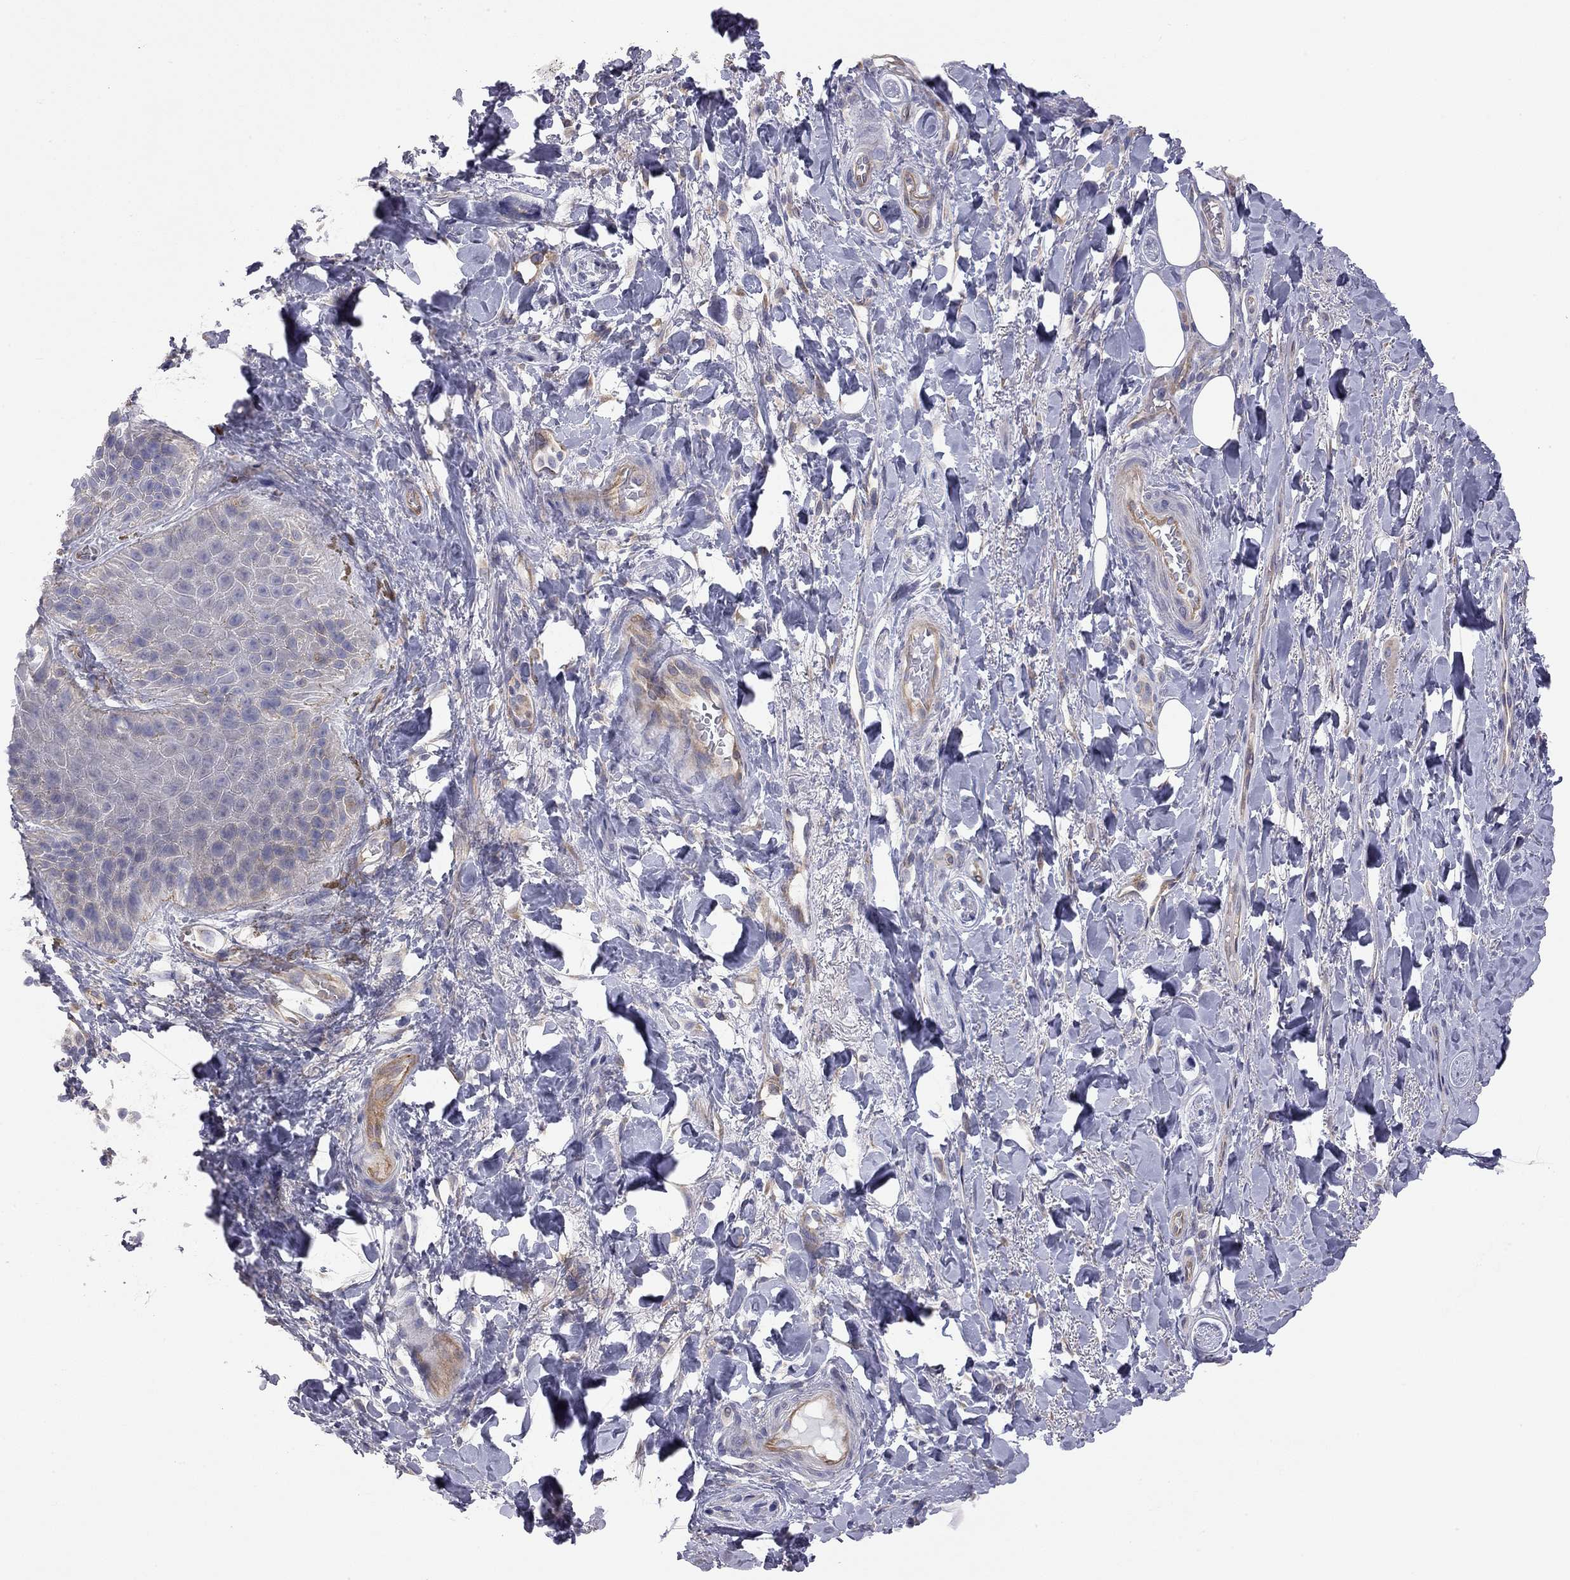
{"staining": {"intensity": "negative", "quantity": "none", "location": "none"}, "tissue": "skin", "cell_type": "Epidermal cells", "image_type": "normal", "snomed": [{"axis": "morphology", "description": "Normal tissue, NOS"}, {"axis": "topography", "description": "Anal"}, {"axis": "topography", "description": "Peripheral nerve tissue"}], "caption": "The immunohistochemistry (IHC) micrograph has no significant staining in epidermal cells of skin.", "gene": "GPRC5B", "patient": {"sex": "male", "age": 53}}